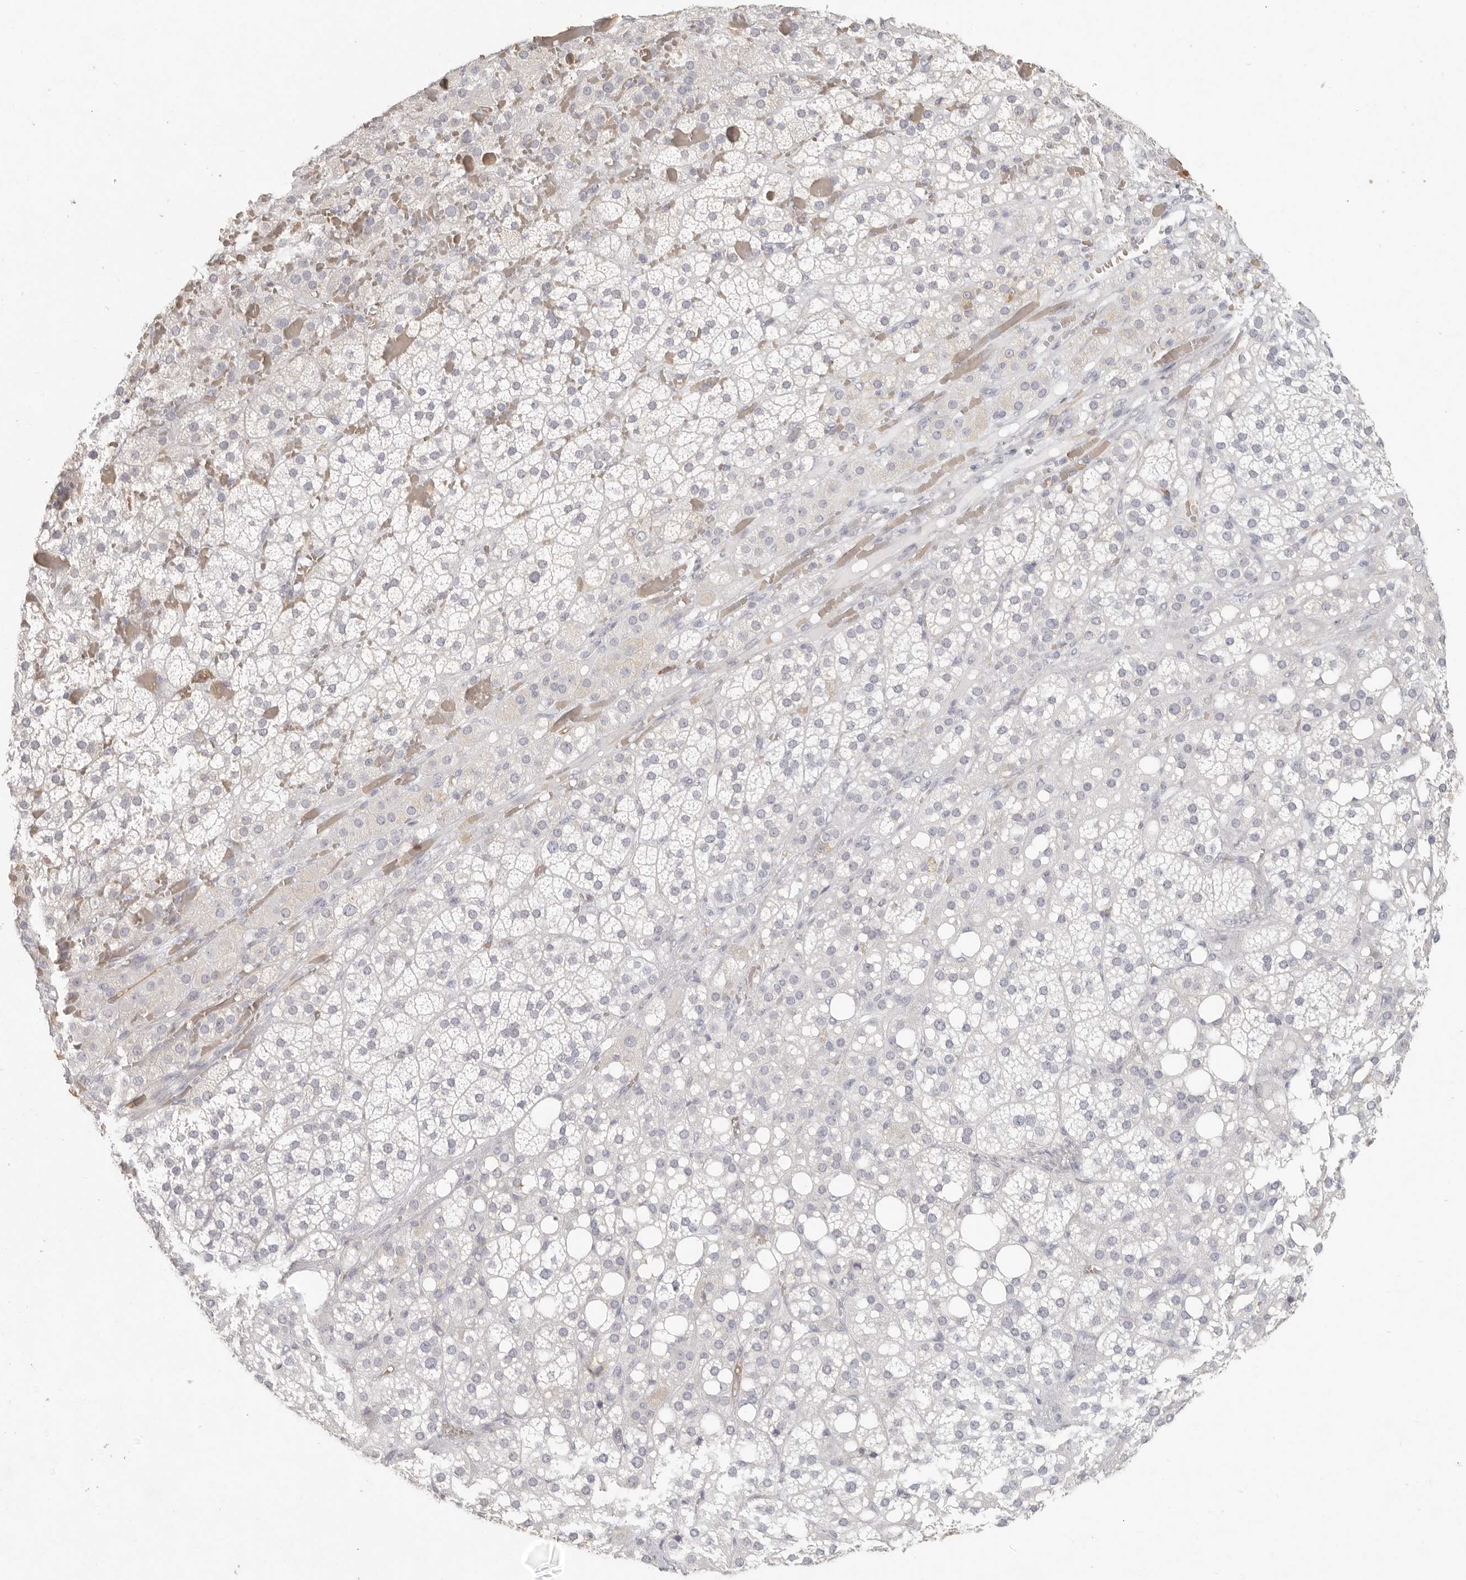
{"staining": {"intensity": "negative", "quantity": "none", "location": "none"}, "tissue": "adrenal gland", "cell_type": "Glandular cells", "image_type": "normal", "snomed": [{"axis": "morphology", "description": "Normal tissue, NOS"}, {"axis": "topography", "description": "Adrenal gland"}], "caption": "A micrograph of adrenal gland stained for a protein demonstrates no brown staining in glandular cells. (DAB immunohistochemistry with hematoxylin counter stain).", "gene": "NIBAN1", "patient": {"sex": "female", "age": 59}}